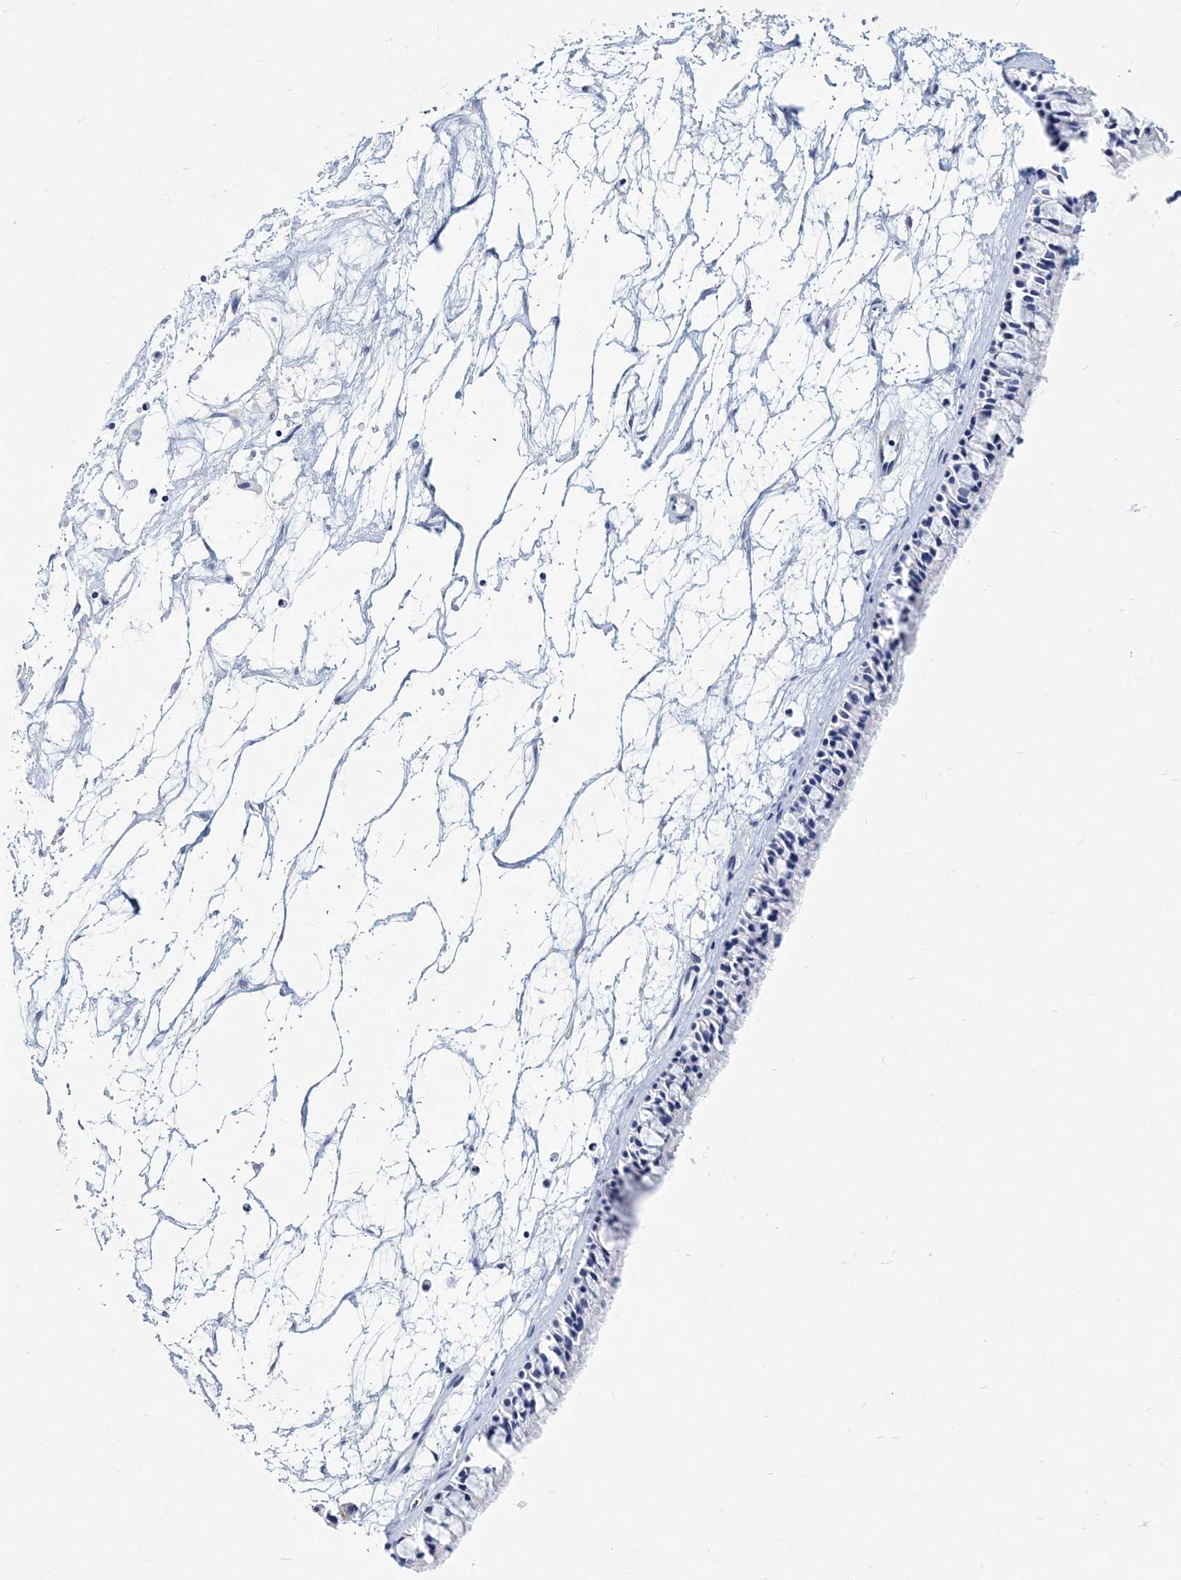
{"staining": {"intensity": "negative", "quantity": "none", "location": "none"}, "tissue": "nasopharynx", "cell_type": "Respiratory epithelial cells", "image_type": "normal", "snomed": [{"axis": "morphology", "description": "Normal tissue, NOS"}, {"axis": "topography", "description": "Nasopharynx"}], "caption": "Human nasopharynx stained for a protein using immunohistochemistry (IHC) shows no positivity in respiratory epithelial cells.", "gene": "ITGA2B", "patient": {"sex": "male", "age": 64}}